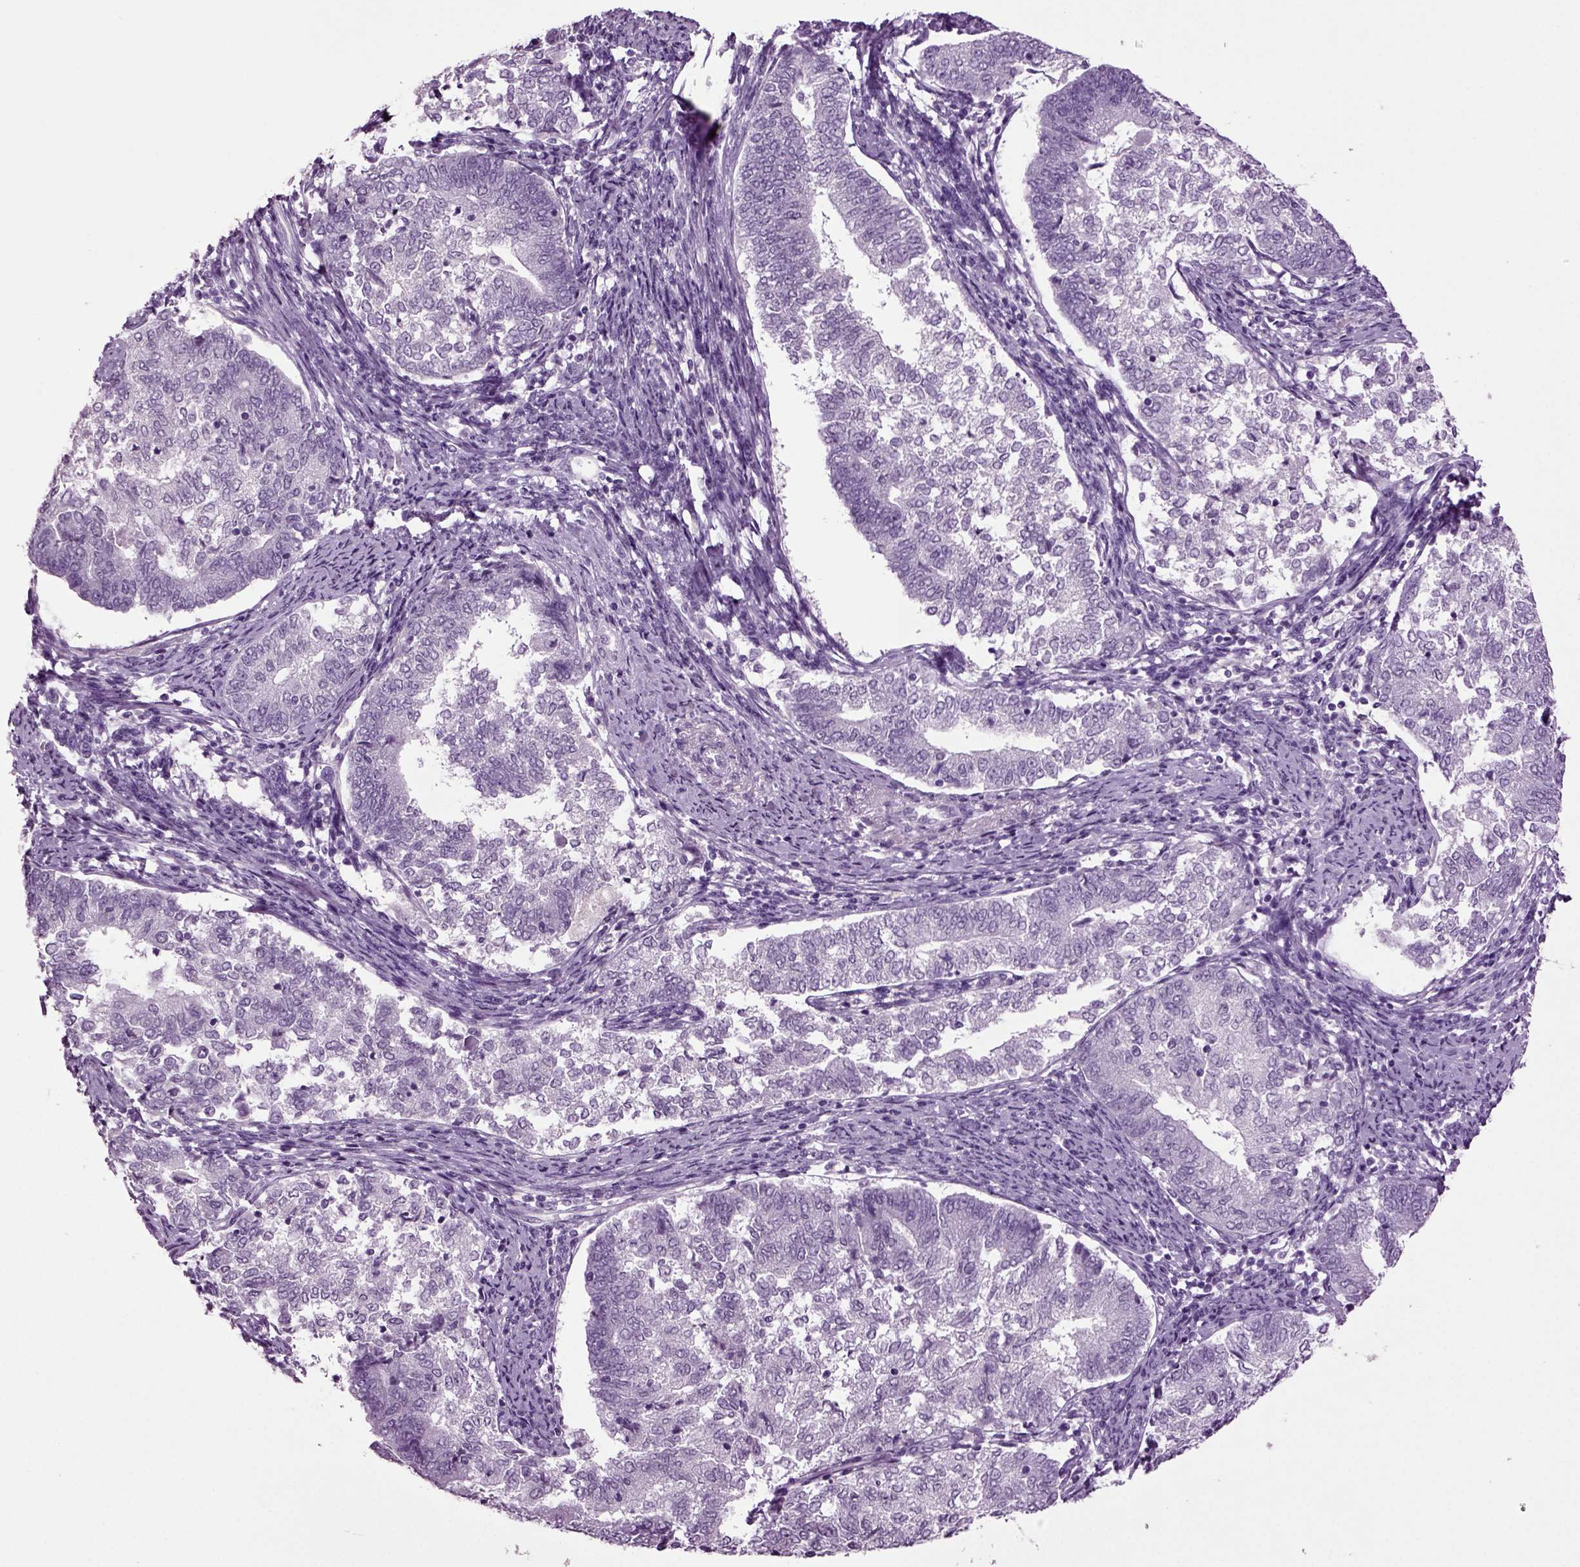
{"staining": {"intensity": "negative", "quantity": "none", "location": "none"}, "tissue": "endometrial cancer", "cell_type": "Tumor cells", "image_type": "cancer", "snomed": [{"axis": "morphology", "description": "Adenocarcinoma, NOS"}, {"axis": "topography", "description": "Endometrium"}], "caption": "Immunohistochemistry (IHC) photomicrograph of neoplastic tissue: human endometrial cancer (adenocarcinoma) stained with DAB (3,3'-diaminobenzidine) exhibits no significant protein staining in tumor cells. (DAB (3,3'-diaminobenzidine) immunohistochemistry (IHC), high magnification).", "gene": "SLC17A6", "patient": {"sex": "female", "age": 65}}